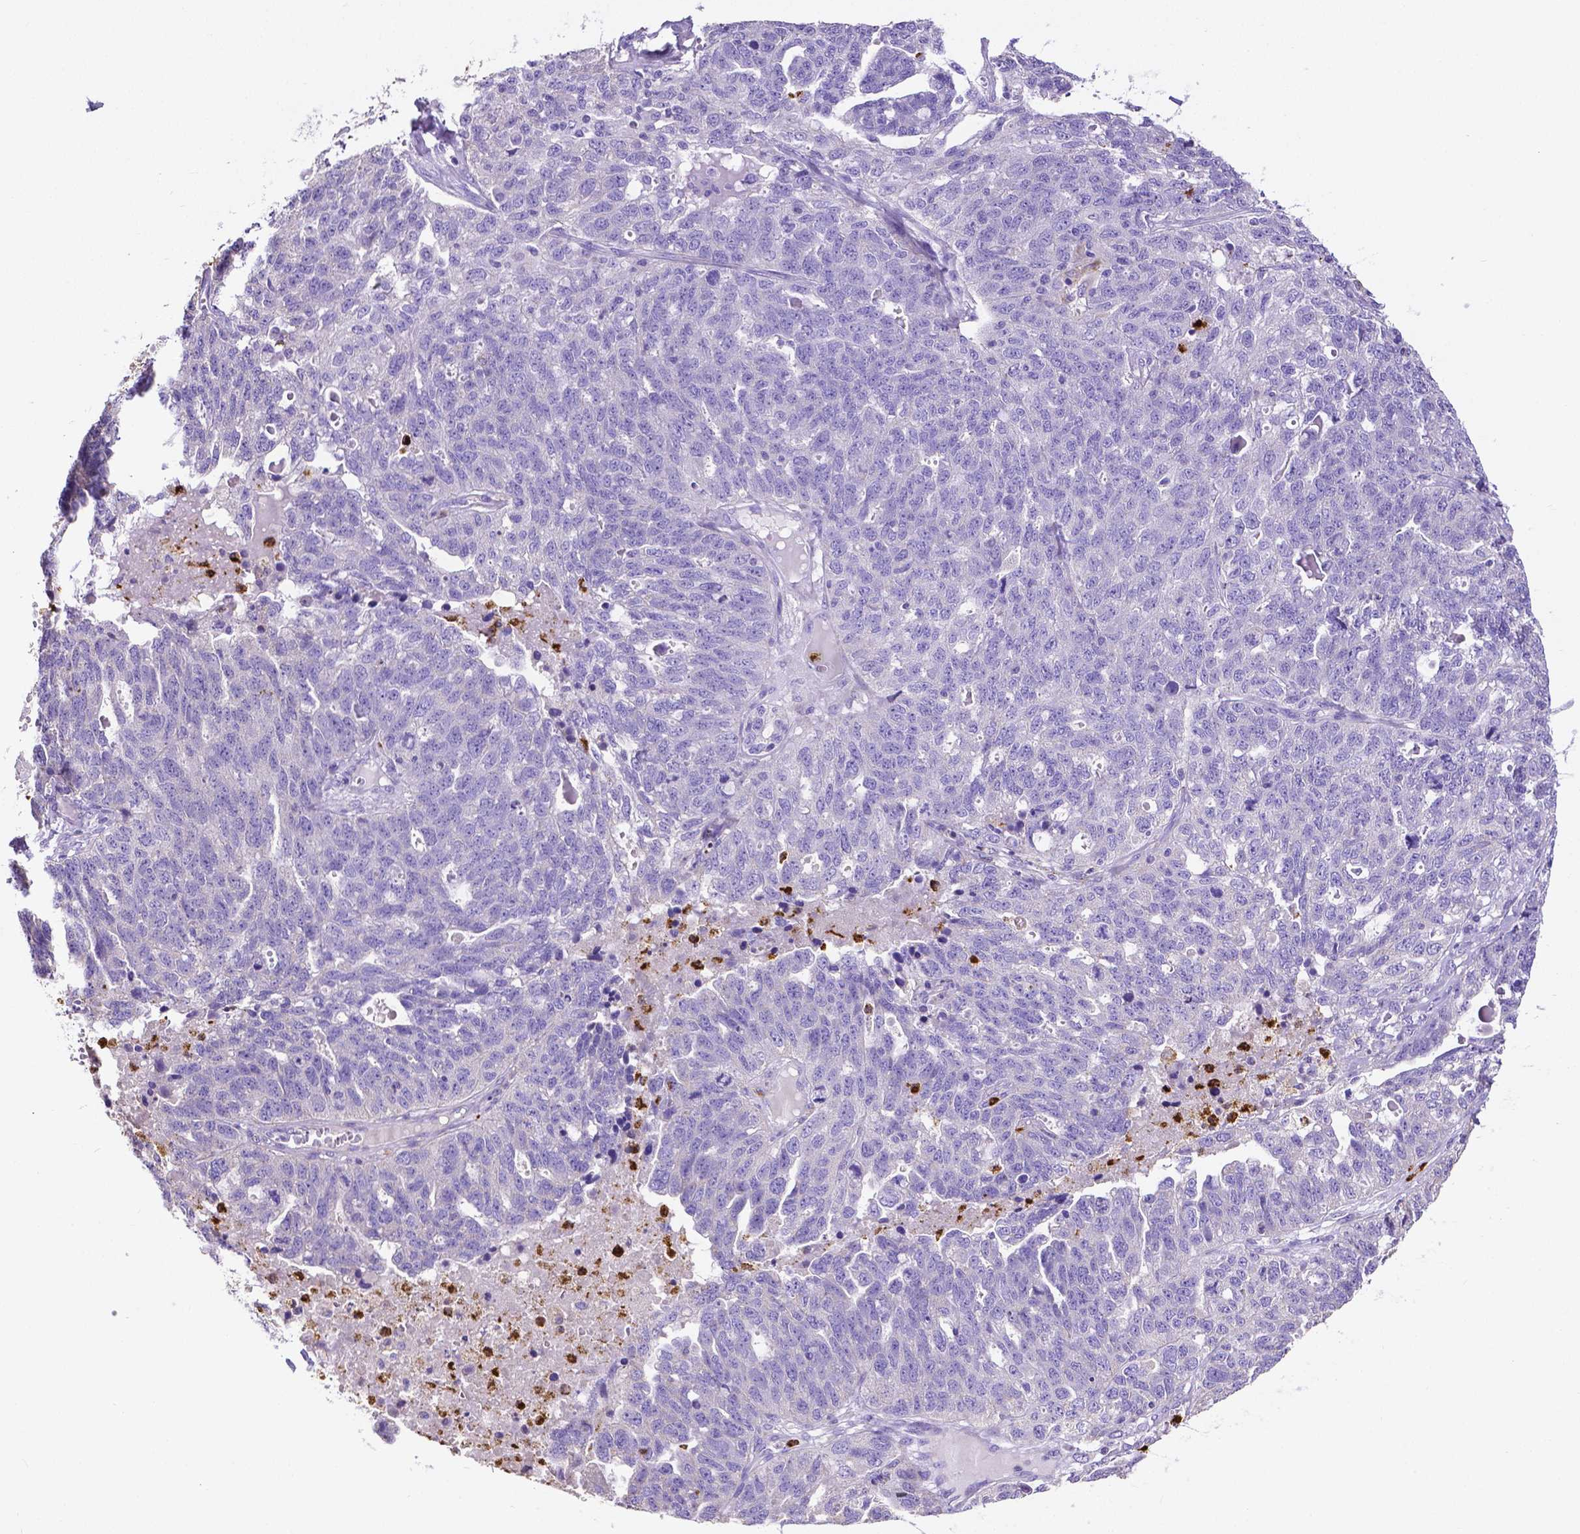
{"staining": {"intensity": "negative", "quantity": "none", "location": "none"}, "tissue": "ovarian cancer", "cell_type": "Tumor cells", "image_type": "cancer", "snomed": [{"axis": "morphology", "description": "Cystadenocarcinoma, serous, NOS"}, {"axis": "topography", "description": "Ovary"}], "caption": "Immunohistochemistry (IHC) image of human ovarian cancer stained for a protein (brown), which displays no positivity in tumor cells. (DAB (3,3'-diaminobenzidine) immunohistochemistry (IHC) with hematoxylin counter stain).", "gene": "MMP9", "patient": {"sex": "female", "age": 71}}